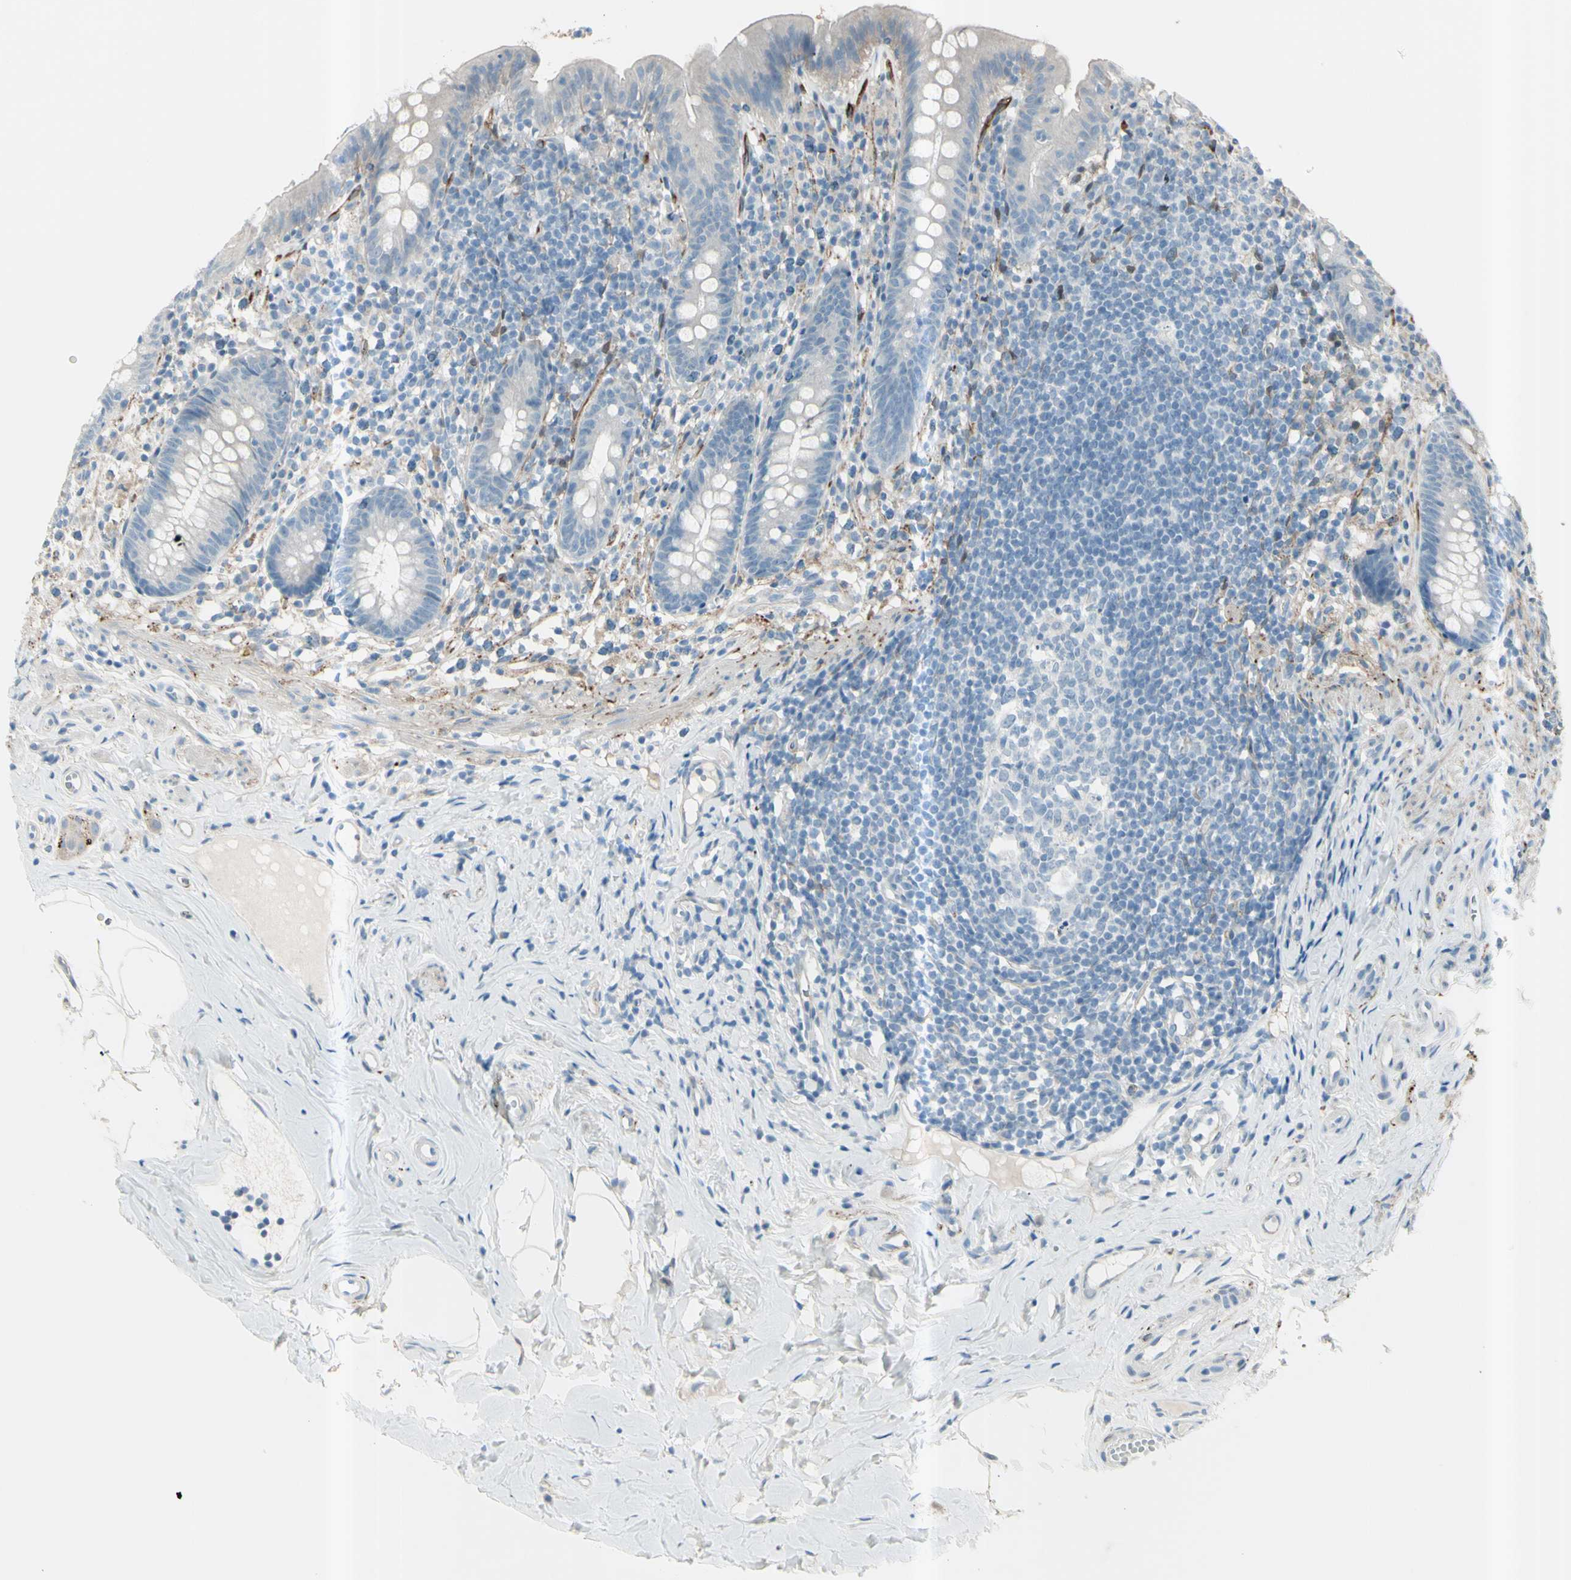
{"staining": {"intensity": "negative", "quantity": "none", "location": "none"}, "tissue": "appendix", "cell_type": "Glandular cells", "image_type": "normal", "snomed": [{"axis": "morphology", "description": "Normal tissue, NOS"}, {"axis": "topography", "description": "Appendix"}], "caption": "Immunohistochemistry (IHC) image of normal appendix: appendix stained with DAB (3,3'-diaminobenzidine) demonstrates no significant protein expression in glandular cells.", "gene": "GPR34", "patient": {"sex": "male", "age": 52}}